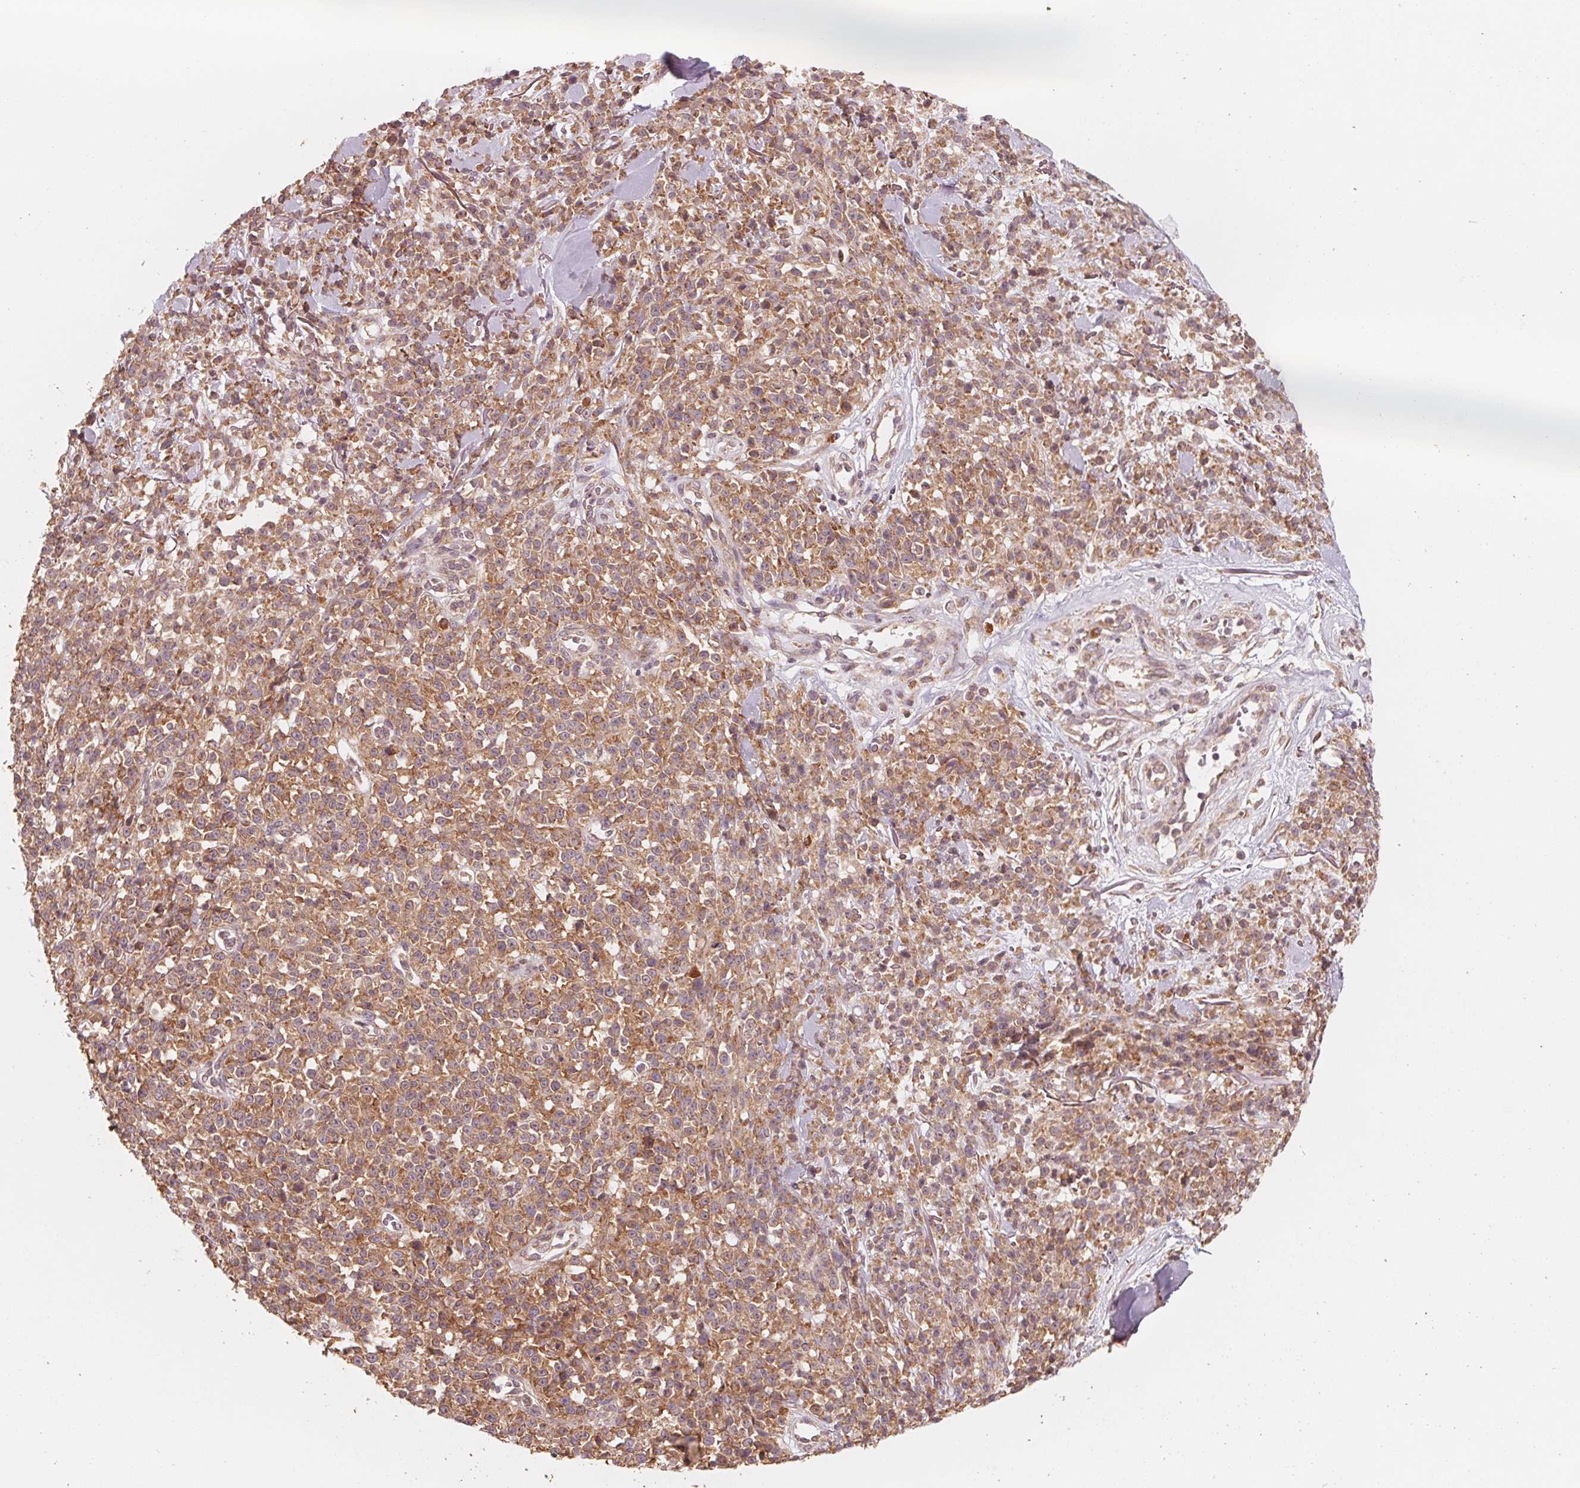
{"staining": {"intensity": "moderate", "quantity": ">75%", "location": "cytoplasmic/membranous"}, "tissue": "melanoma", "cell_type": "Tumor cells", "image_type": "cancer", "snomed": [{"axis": "morphology", "description": "Malignant melanoma, NOS"}, {"axis": "topography", "description": "Skin"}, {"axis": "topography", "description": "Skin of trunk"}], "caption": "Human malignant melanoma stained with a protein marker shows moderate staining in tumor cells.", "gene": "GIGYF2", "patient": {"sex": "male", "age": 74}}